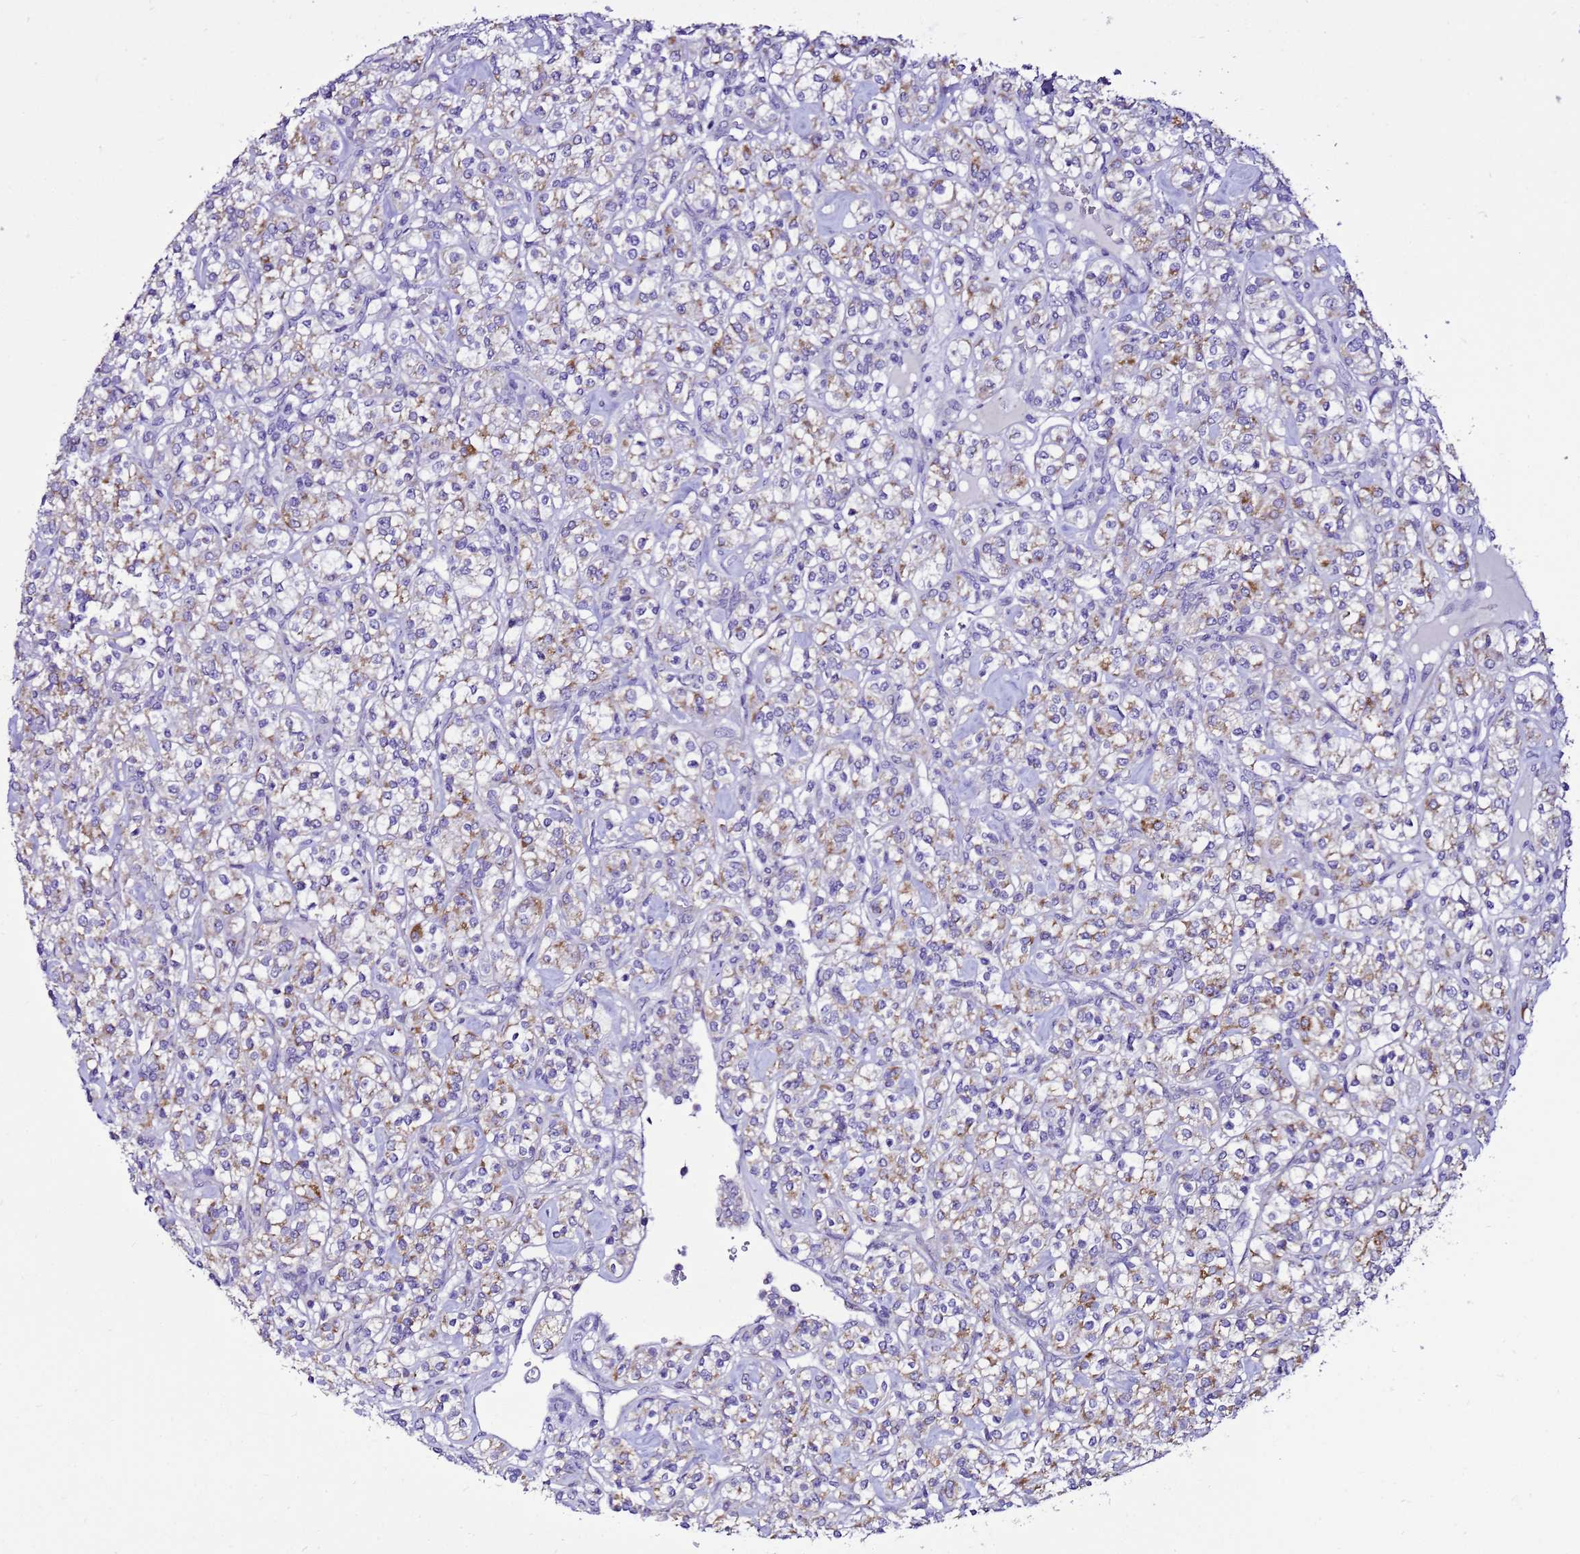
{"staining": {"intensity": "moderate", "quantity": "25%-75%", "location": "cytoplasmic/membranous"}, "tissue": "renal cancer", "cell_type": "Tumor cells", "image_type": "cancer", "snomed": [{"axis": "morphology", "description": "Adenocarcinoma, NOS"}, {"axis": "topography", "description": "Kidney"}], "caption": "Approximately 25%-75% of tumor cells in renal cancer reveal moderate cytoplasmic/membranous protein staining as visualized by brown immunohistochemical staining.", "gene": "DPH6", "patient": {"sex": "male", "age": 77}}